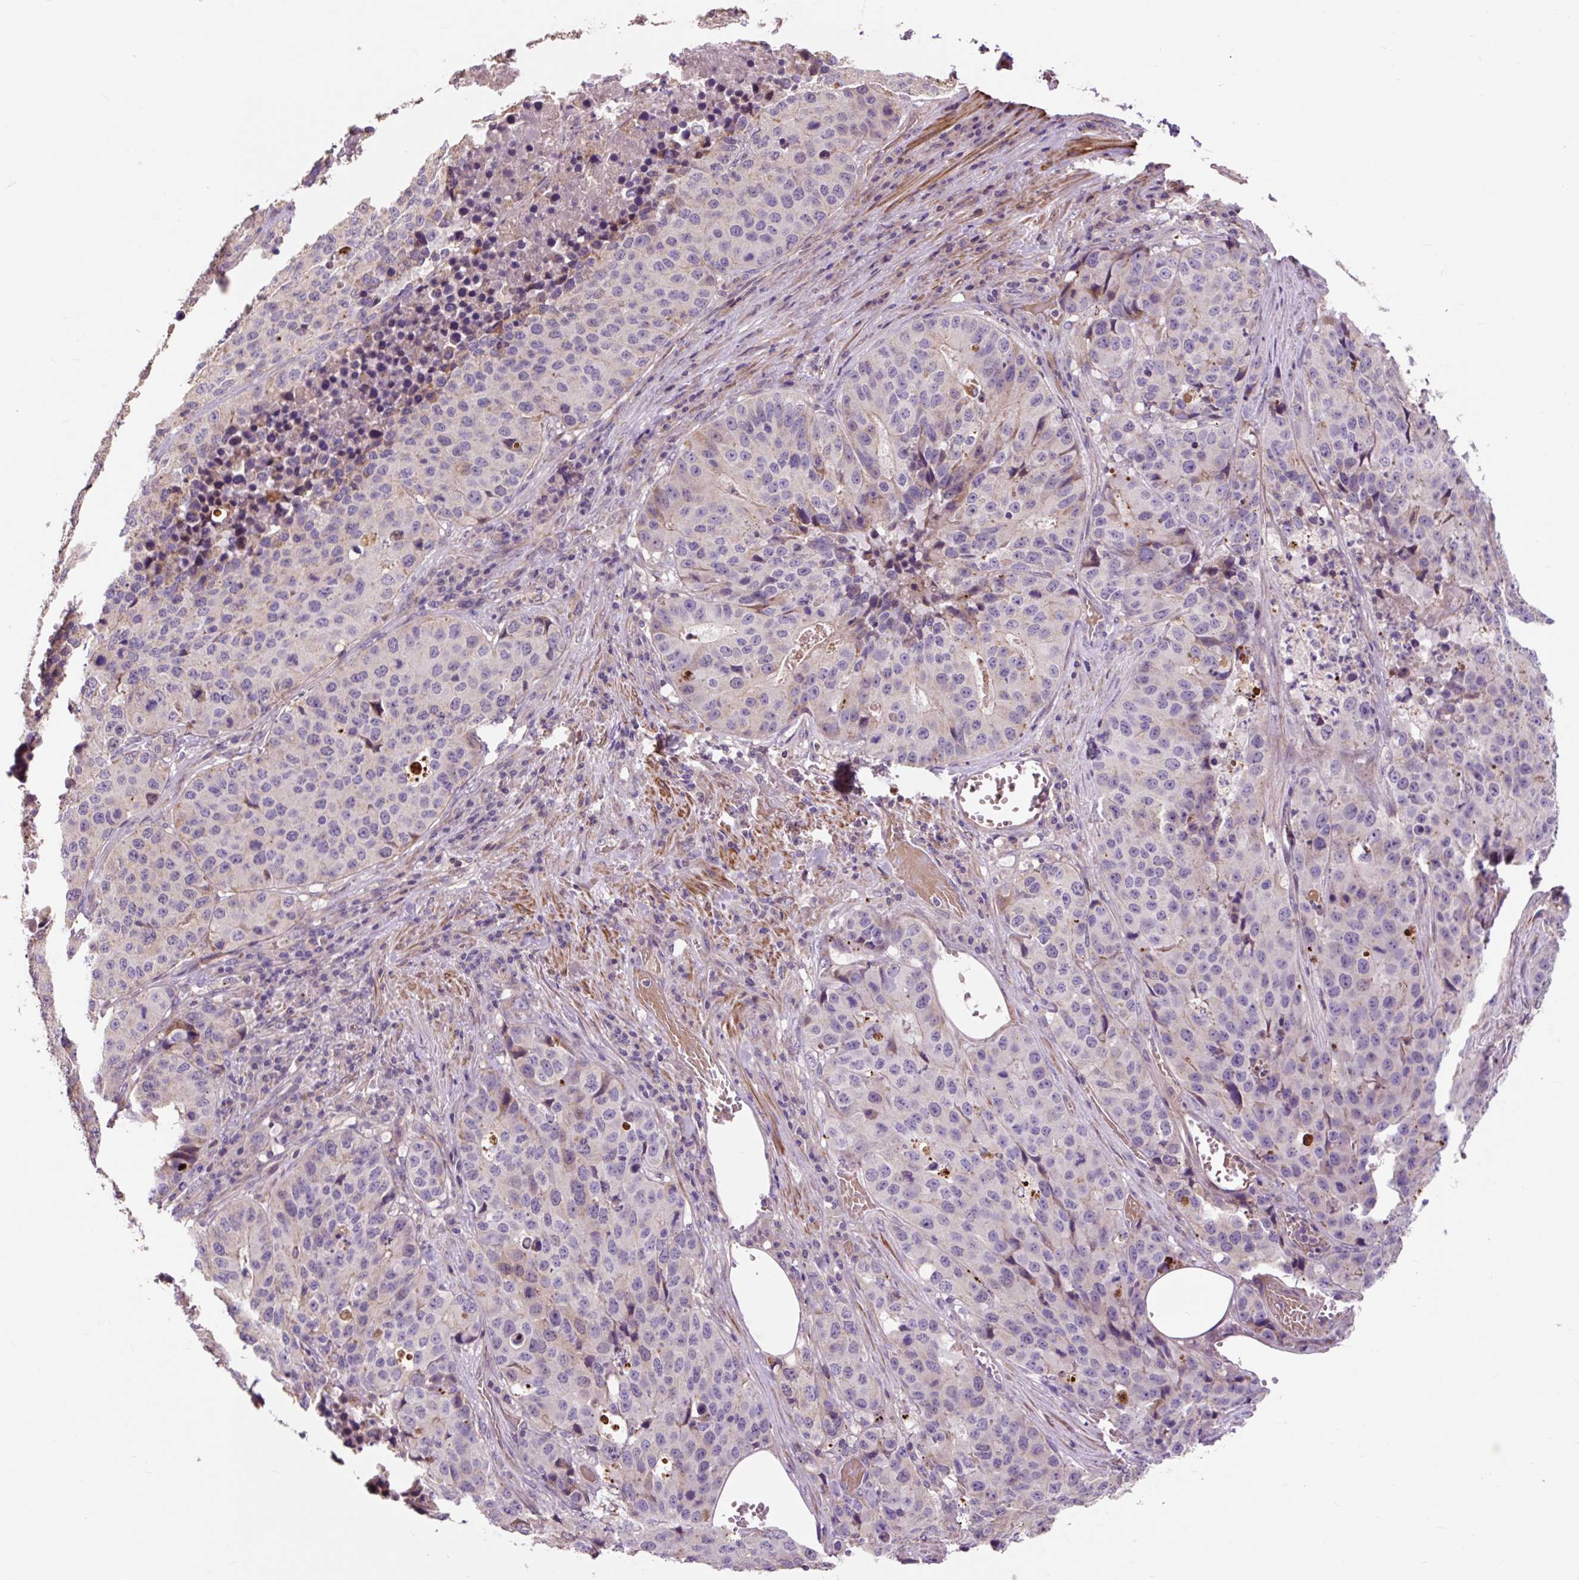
{"staining": {"intensity": "negative", "quantity": "none", "location": "none"}, "tissue": "stomach cancer", "cell_type": "Tumor cells", "image_type": "cancer", "snomed": [{"axis": "morphology", "description": "Adenocarcinoma, NOS"}, {"axis": "topography", "description": "Stomach"}], "caption": "This is an immunohistochemistry histopathology image of human stomach cancer (adenocarcinoma). There is no staining in tumor cells.", "gene": "PRIMPOL", "patient": {"sex": "male", "age": 71}}